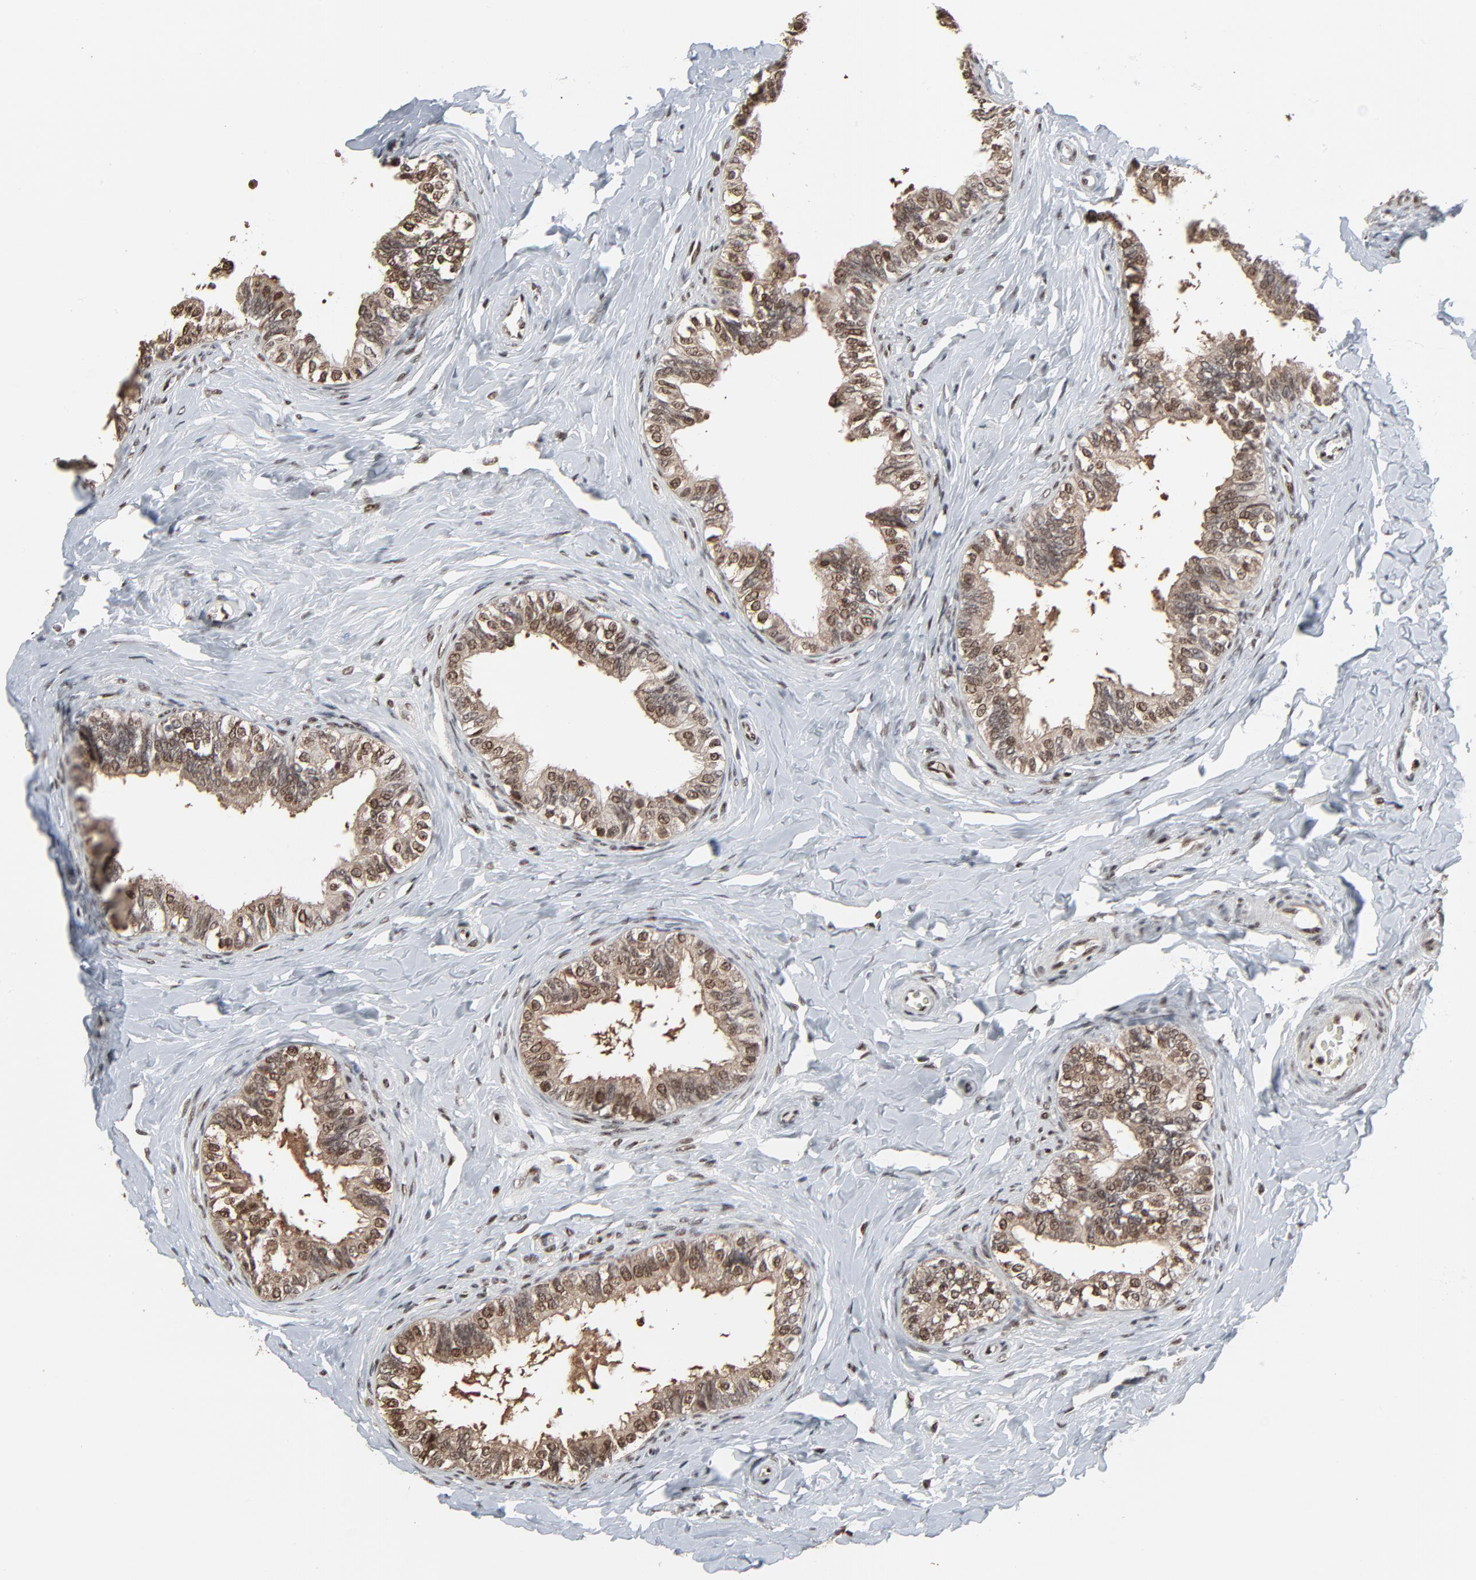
{"staining": {"intensity": "moderate", "quantity": ">75%", "location": "cytoplasmic/membranous,nuclear"}, "tissue": "epididymis", "cell_type": "Glandular cells", "image_type": "normal", "snomed": [{"axis": "morphology", "description": "Normal tissue, NOS"}, {"axis": "topography", "description": "Soft tissue"}, {"axis": "topography", "description": "Epididymis"}], "caption": "A high-resolution micrograph shows immunohistochemistry (IHC) staining of benign epididymis, which exhibits moderate cytoplasmic/membranous,nuclear positivity in about >75% of glandular cells. The protein of interest is shown in brown color, while the nuclei are stained blue.", "gene": "MEIS2", "patient": {"sex": "male", "age": 26}}